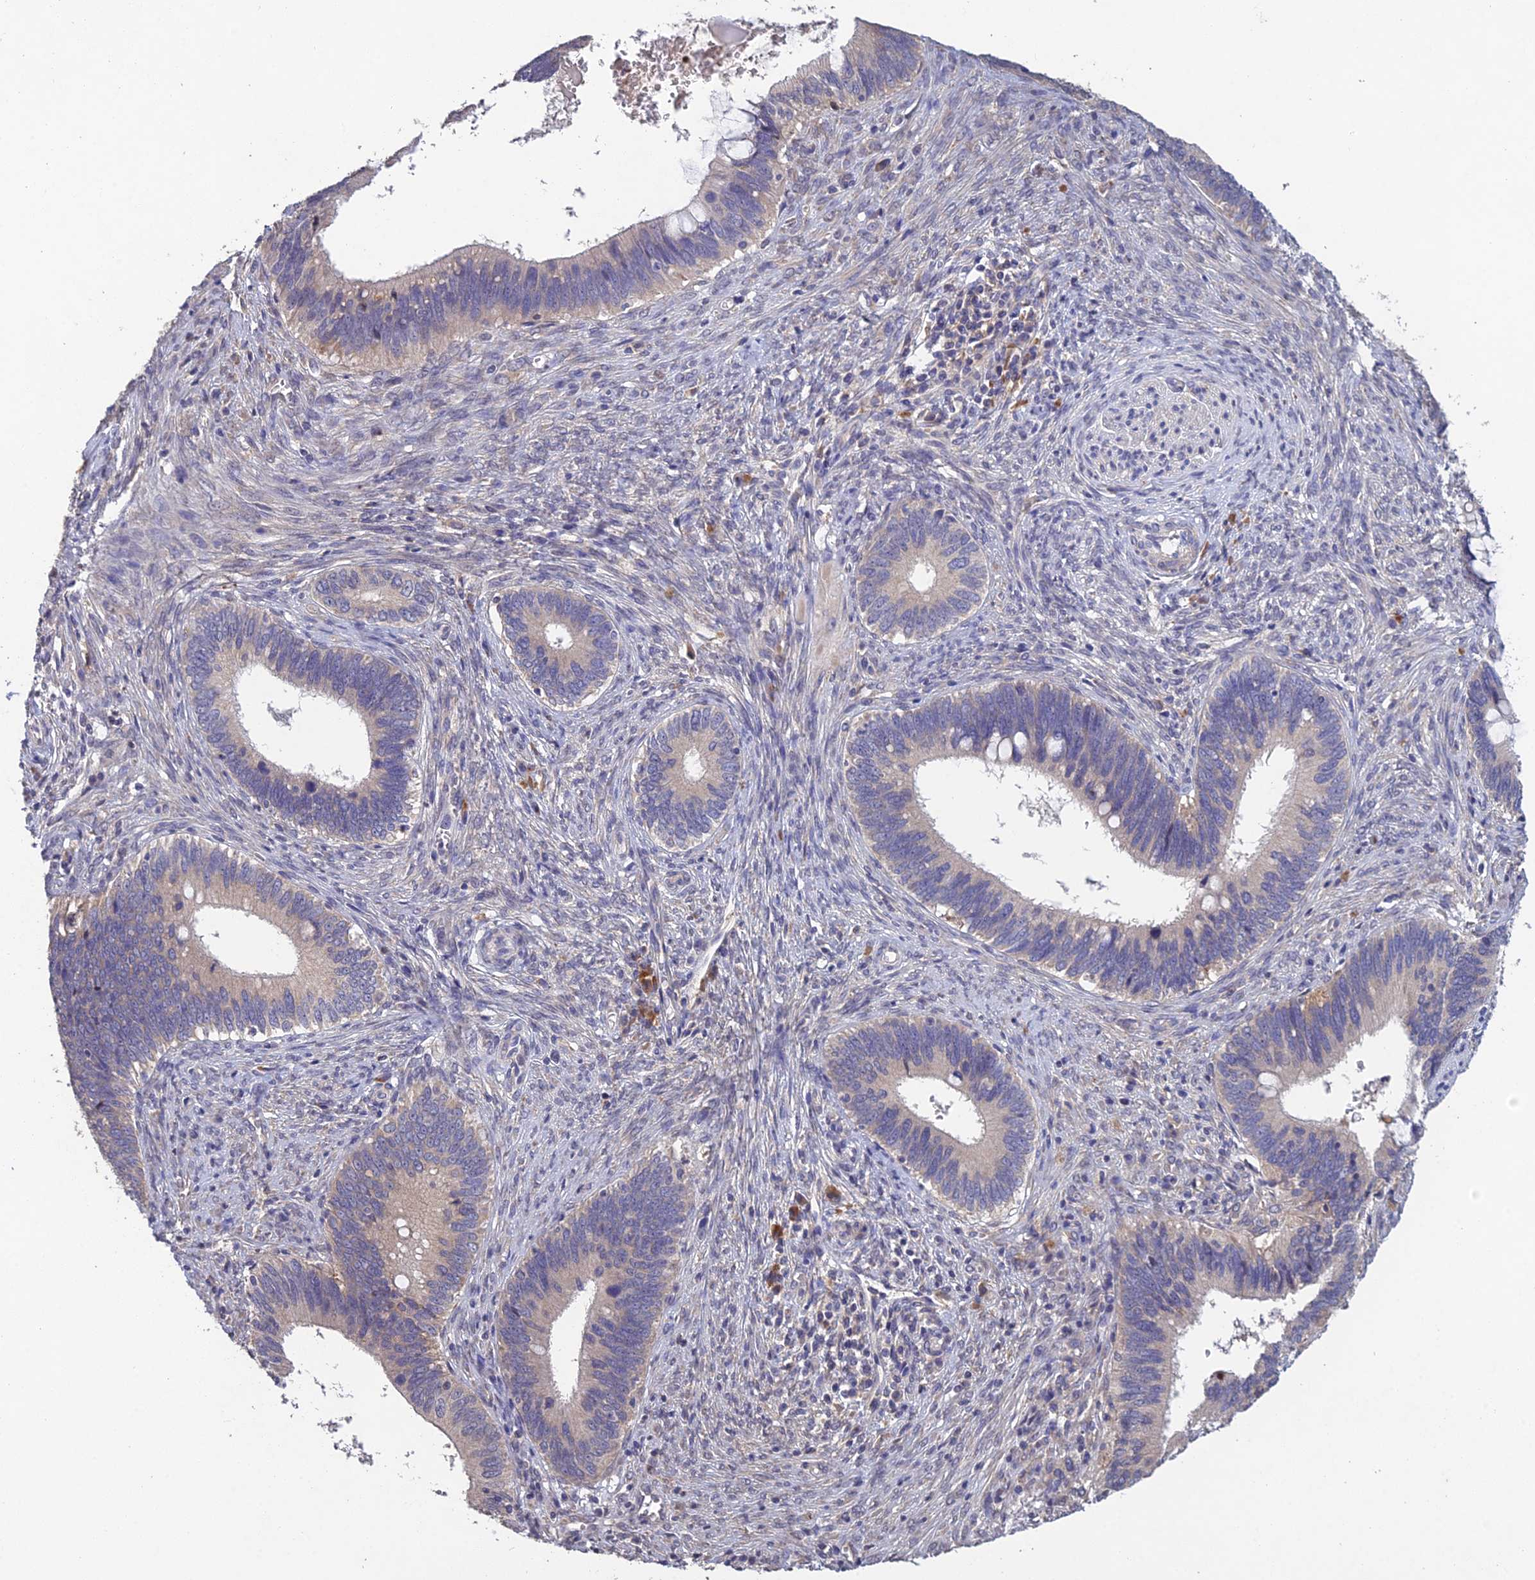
{"staining": {"intensity": "negative", "quantity": "none", "location": "none"}, "tissue": "cervical cancer", "cell_type": "Tumor cells", "image_type": "cancer", "snomed": [{"axis": "morphology", "description": "Adenocarcinoma, NOS"}, {"axis": "topography", "description": "Cervix"}], "caption": "The histopathology image displays no staining of tumor cells in adenocarcinoma (cervical).", "gene": "SLC39A13", "patient": {"sex": "female", "age": 42}}